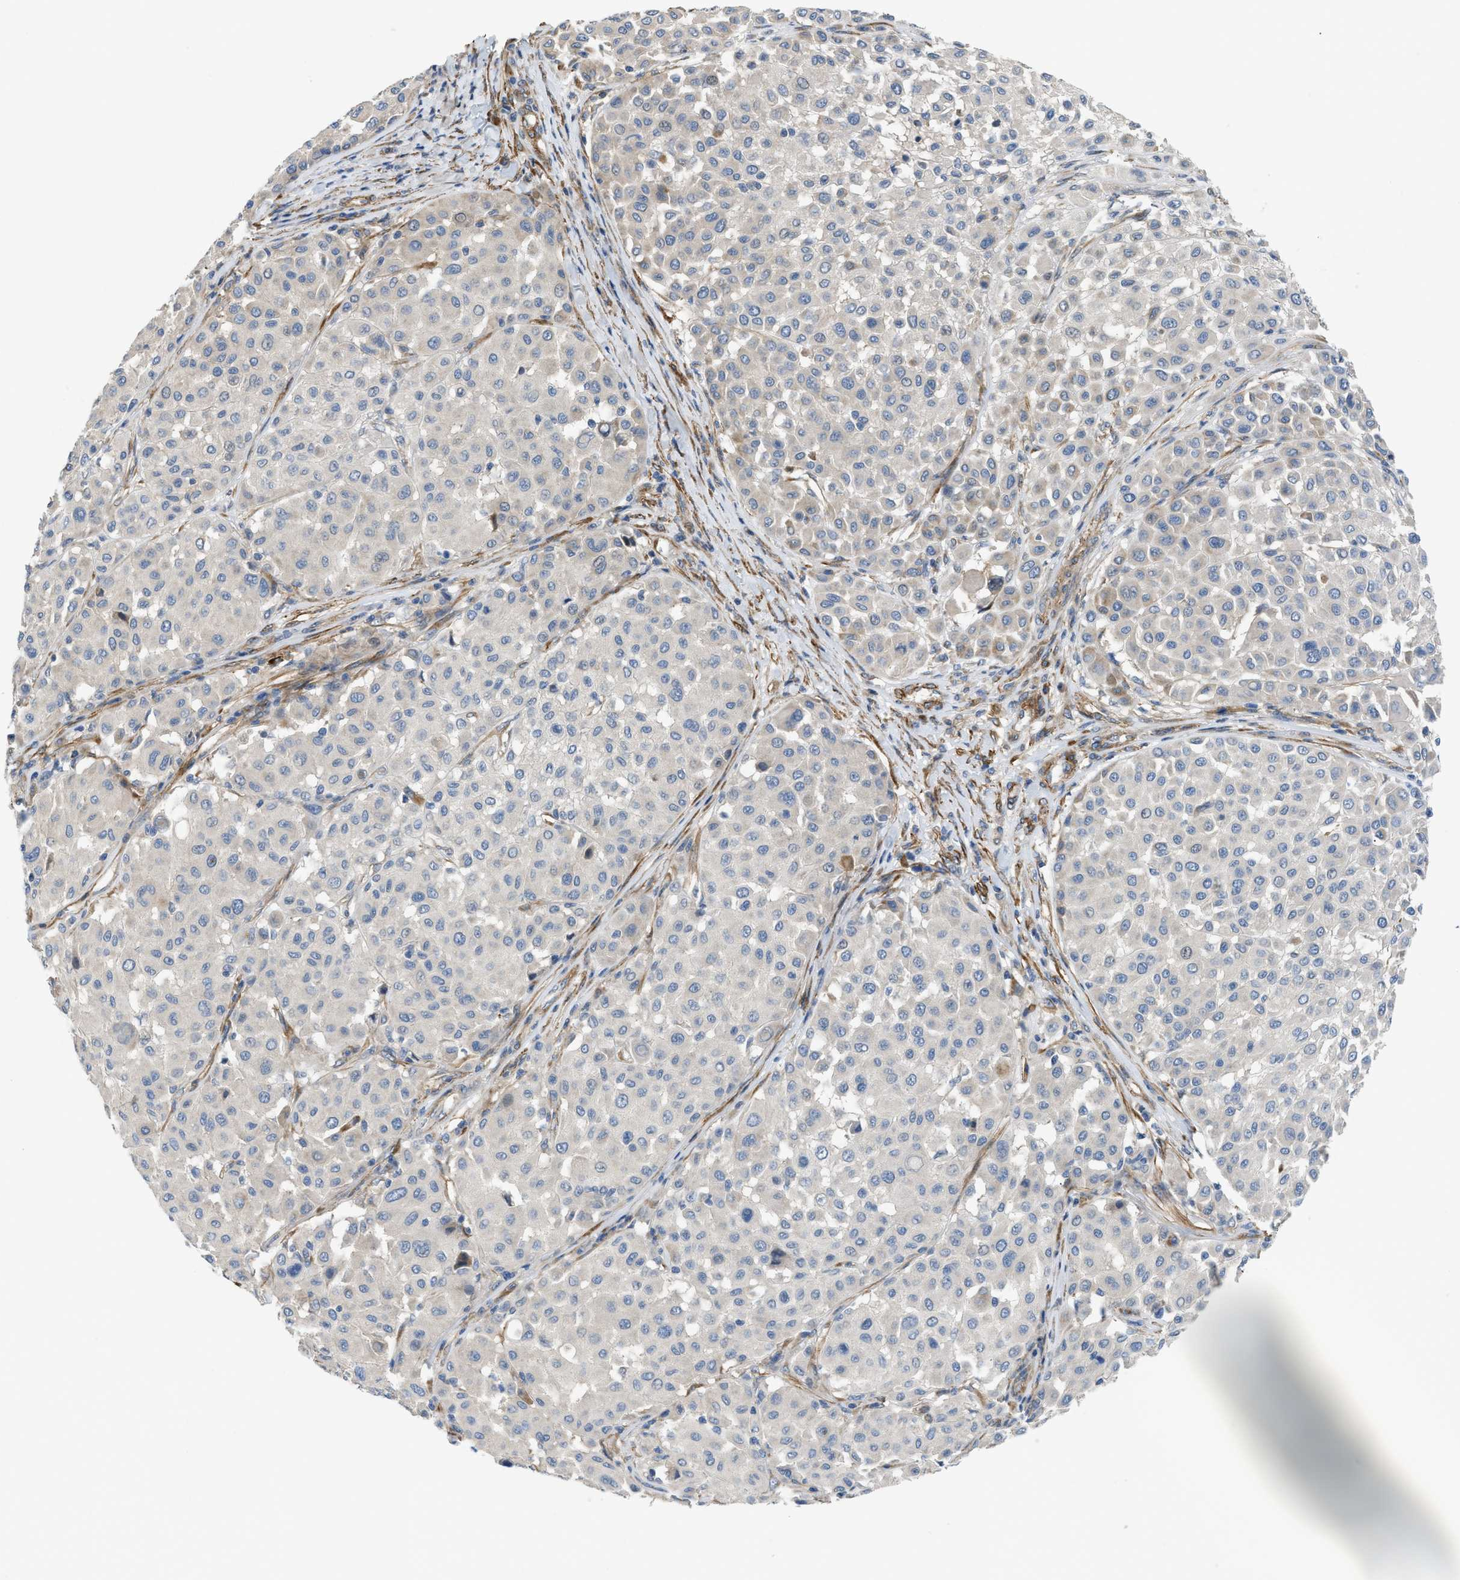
{"staining": {"intensity": "negative", "quantity": "none", "location": "none"}, "tissue": "melanoma", "cell_type": "Tumor cells", "image_type": "cancer", "snomed": [{"axis": "morphology", "description": "Malignant melanoma, Metastatic site"}, {"axis": "topography", "description": "Soft tissue"}], "caption": "Immunohistochemistry (IHC) micrograph of malignant melanoma (metastatic site) stained for a protein (brown), which shows no positivity in tumor cells.", "gene": "BMPR1A", "patient": {"sex": "male", "age": 41}}